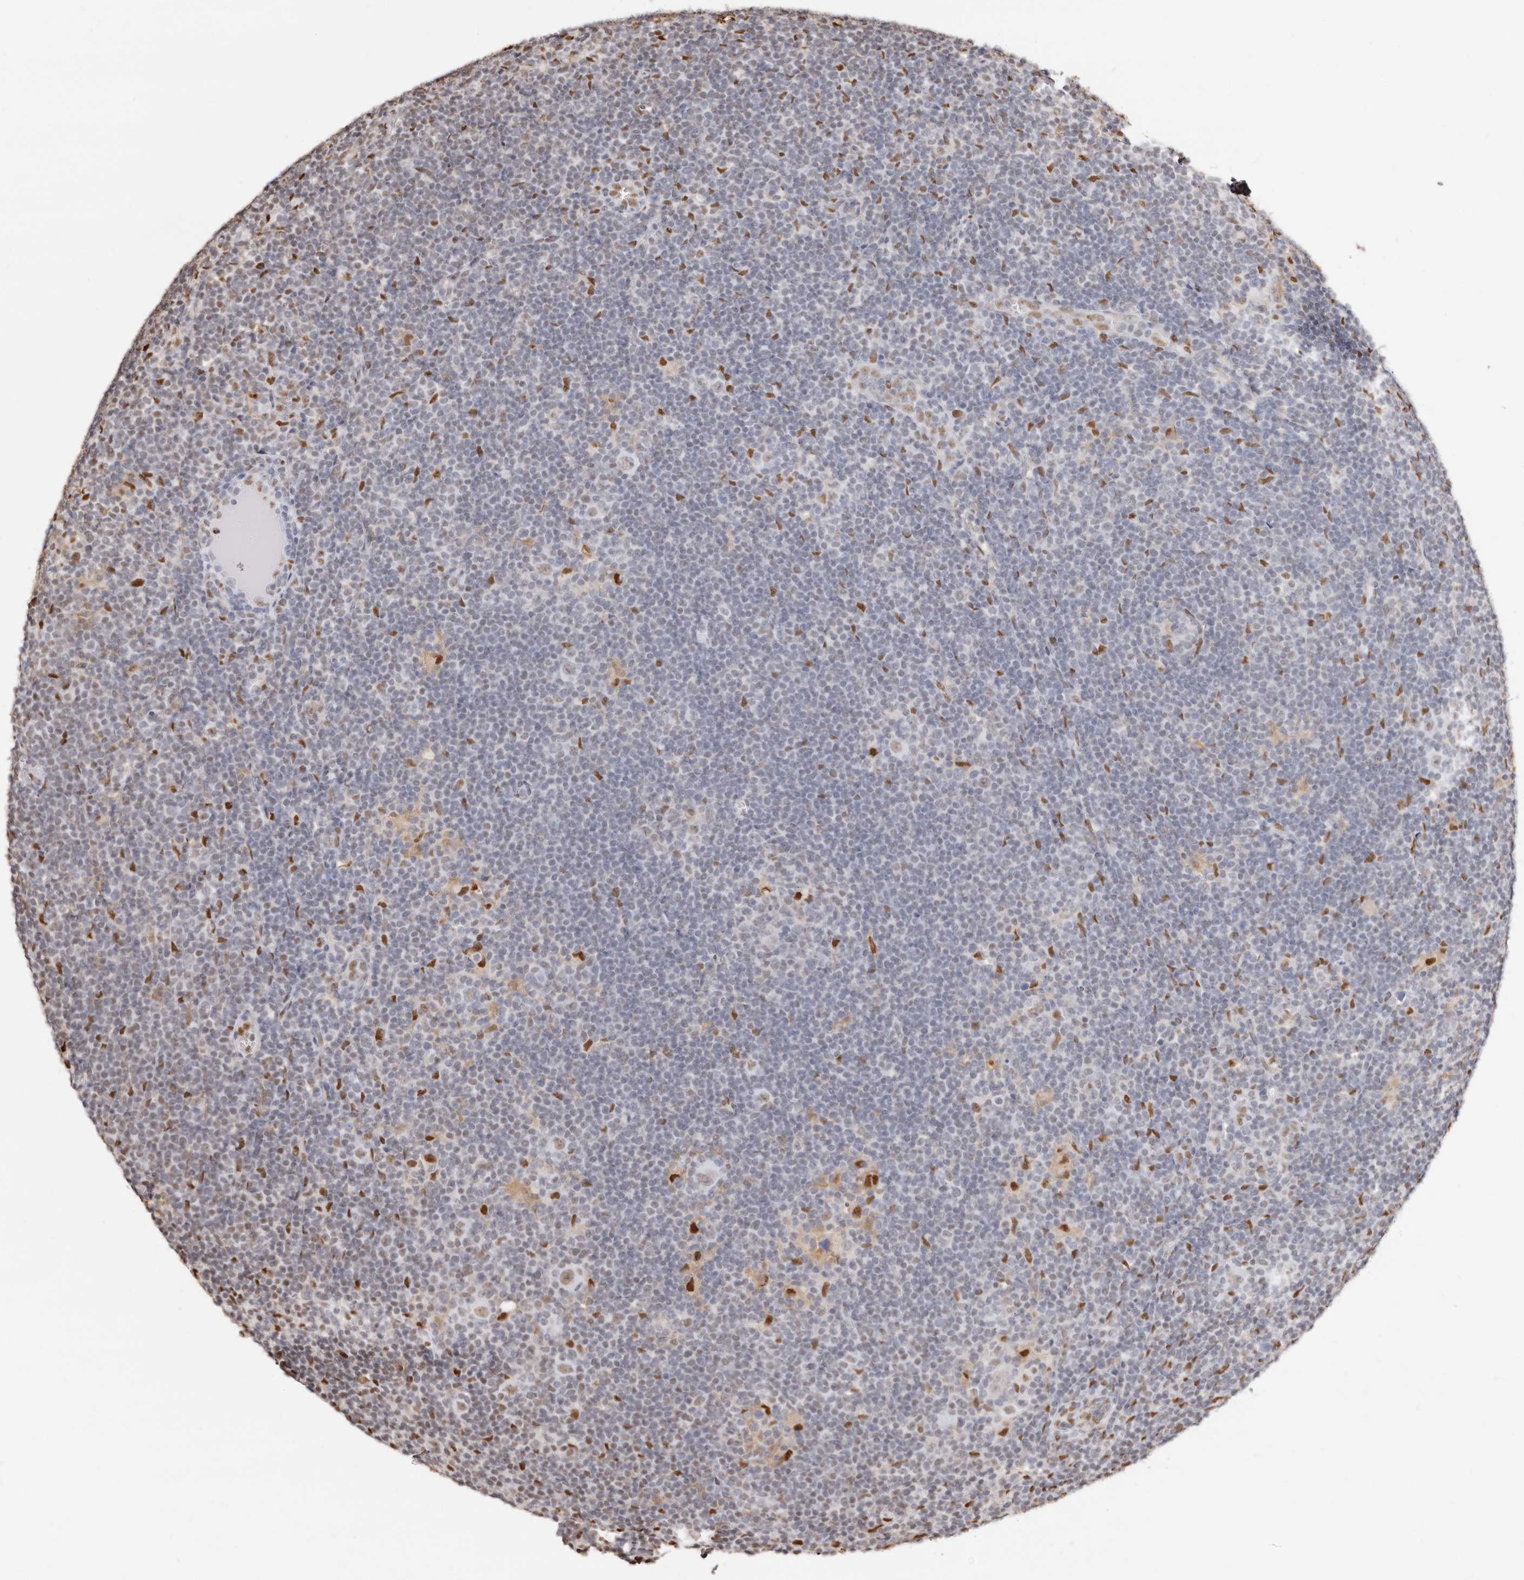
{"staining": {"intensity": "moderate", "quantity": ">75%", "location": "nuclear"}, "tissue": "lymphoma", "cell_type": "Tumor cells", "image_type": "cancer", "snomed": [{"axis": "morphology", "description": "Hodgkin's disease, NOS"}, {"axis": "topography", "description": "Lymph node"}], "caption": "The immunohistochemical stain highlights moderate nuclear expression in tumor cells of Hodgkin's disease tissue.", "gene": "TKT", "patient": {"sex": "female", "age": 57}}